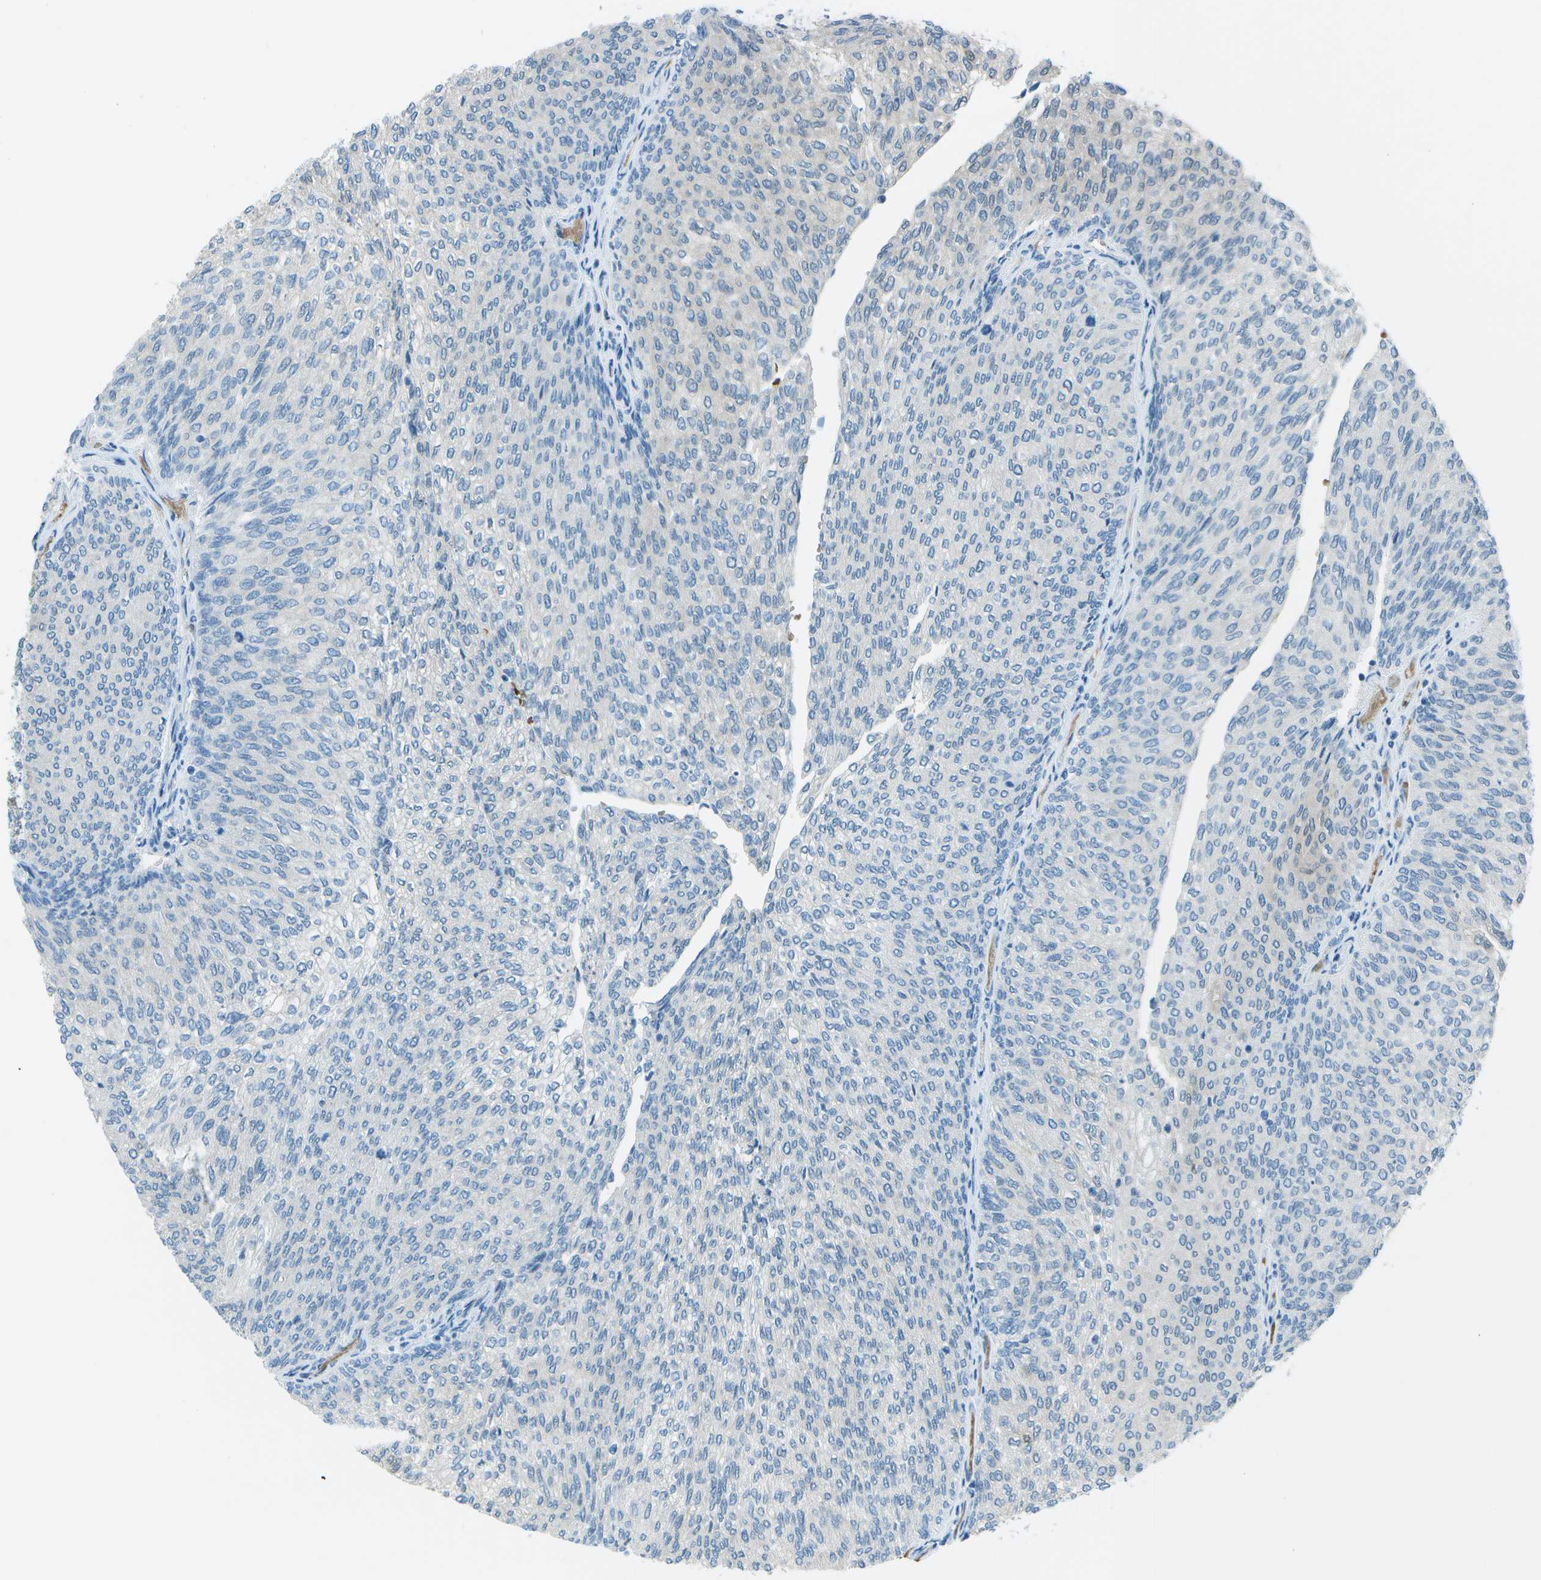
{"staining": {"intensity": "negative", "quantity": "none", "location": "none"}, "tissue": "urothelial cancer", "cell_type": "Tumor cells", "image_type": "cancer", "snomed": [{"axis": "morphology", "description": "Urothelial carcinoma, Low grade"}, {"axis": "topography", "description": "Urinary bladder"}], "caption": "Immunohistochemistry (IHC) image of neoplastic tissue: urothelial carcinoma (low-grade) stained with DAB (3,3'-diaminobenzidine) exhibits no significant protein positivity in tumor cells.", "gene": "ASL", "patient": {"sex": "female", "age": 79}}